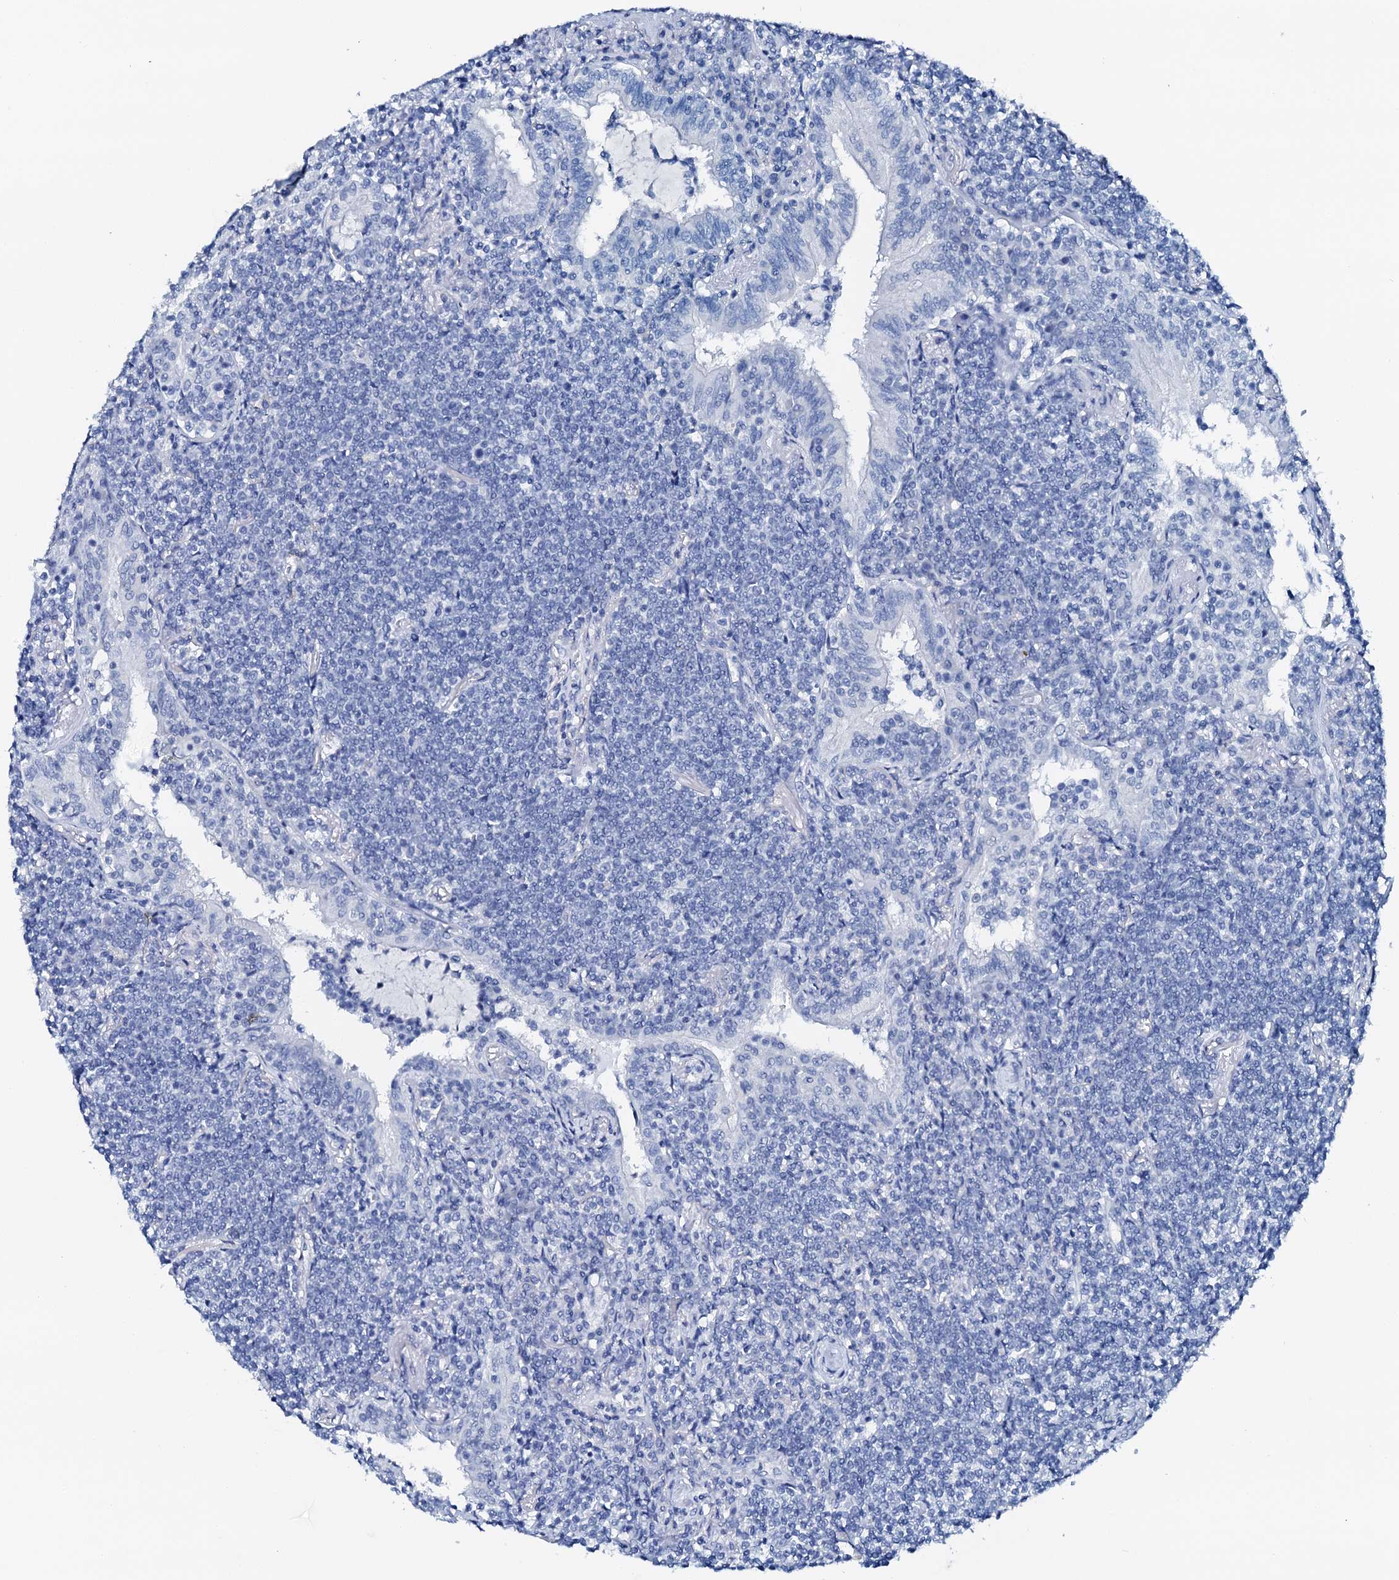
{"staining": {"intensity": "negative", "quantity": "none", "location": "none"}, "tissue": "lymphoma", "cell_type": "Tumor cells", "image_type": "cancer", "snomed": [{"axis": "morphology", "description": "Malignant lymphoma, non-Hodgkin's type, Low grade"}, {"axis": "topography", "description": "Lung"}], "caption": "Tumor cells show no significant staining in low-grade malignant lymphoma, non-Hodgkin's type. (Stains: DAB (3,3'-diaminobenzidine) IHC with hematoxylin counter stain, Microscopy: brightfield microscopy at high magnification).", "gene": "PTH", "patient": {"sex": "female", "age": 71}}